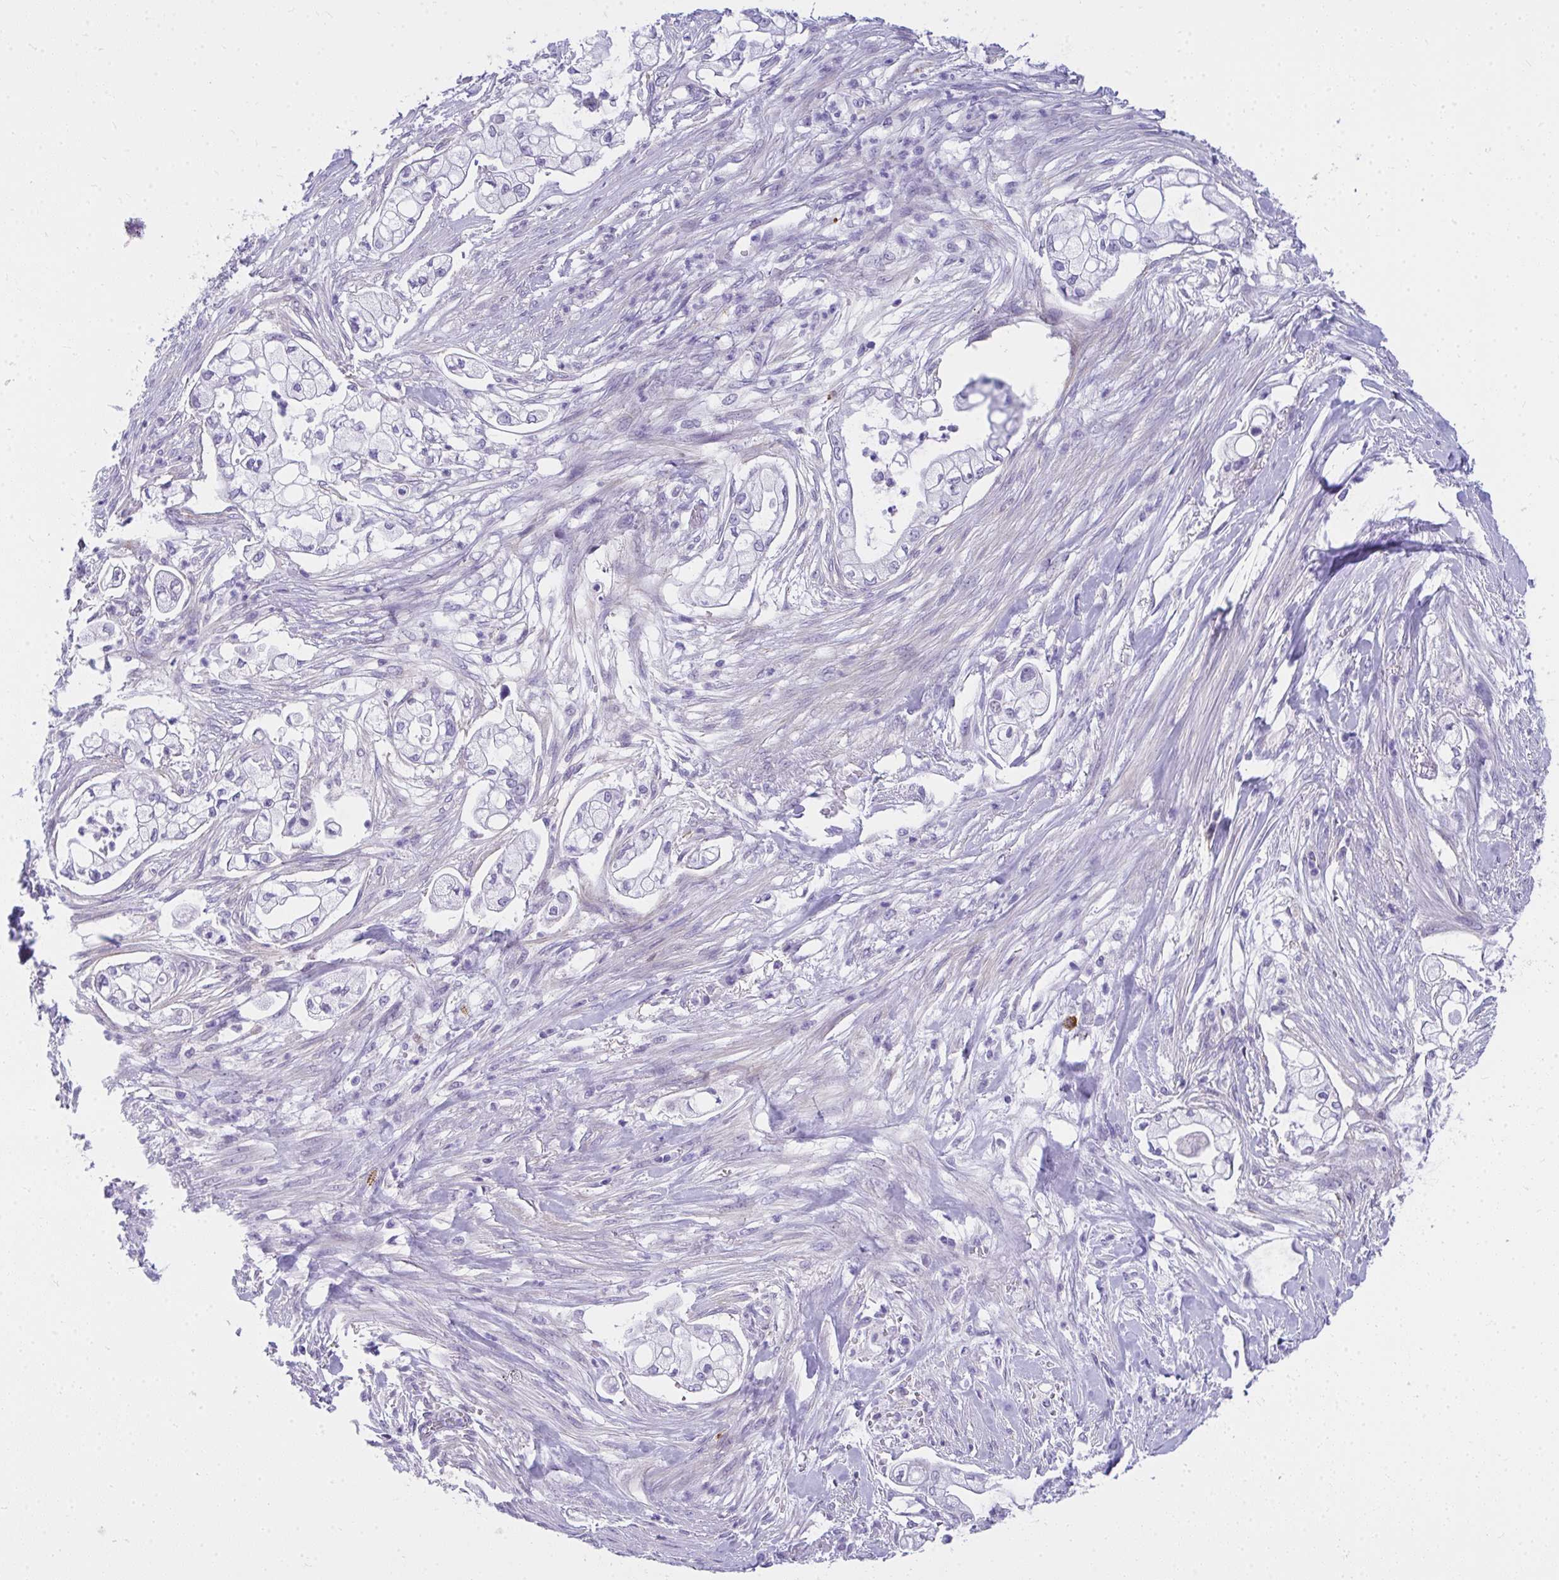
{"staining": {"intensity": "negative", "quantity": "none", "location": "none"}, "tissue": "pancreatic cancer", "cell_type": "Tumor cells", "image_type": "cancer", "snomed": [{"axis": "morphology", "description": "Adenocarcinoma, NOS"}, {"axis": "topography", "description": "Pancreas"}], "caption": "Micrograph shows no protein staining in tumor cells of pancreatic cancer tissue.", "gene": "TSBP1", "patient": {"sex": "female", "age": 69}}